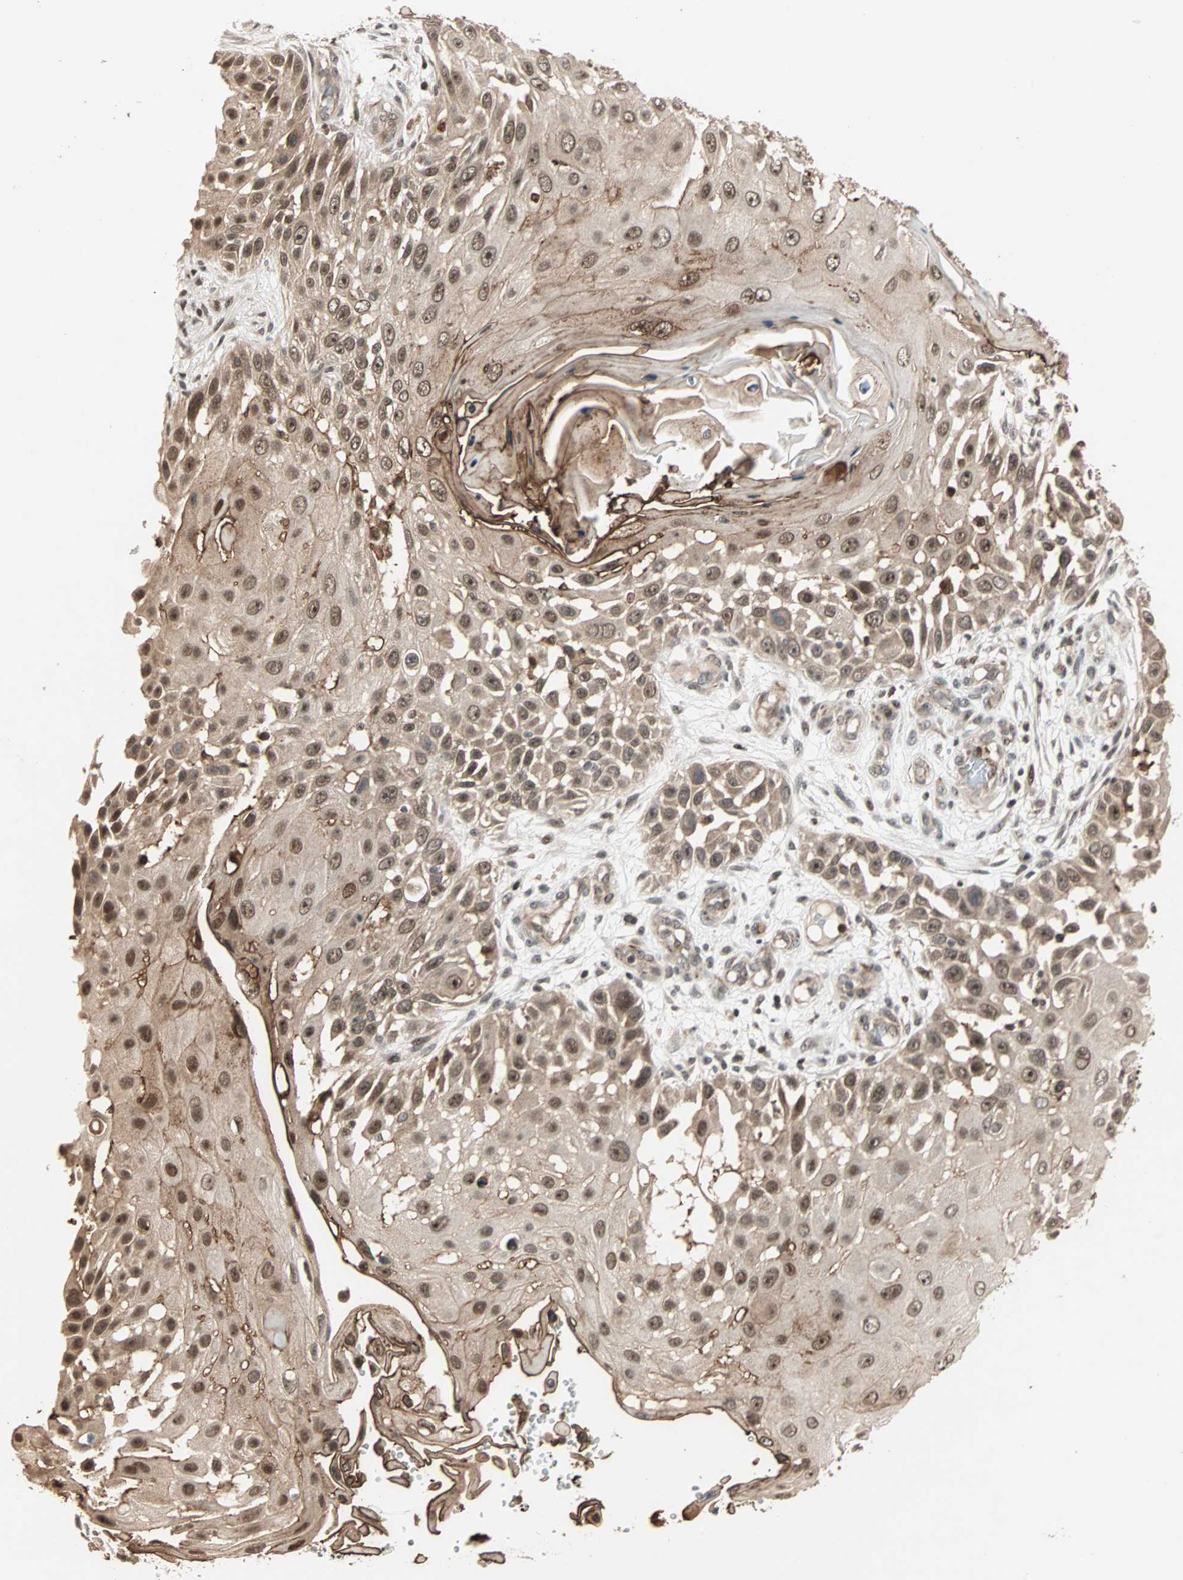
{"staining": {"intensity": "moderate", "quantity": ">75%", "location": "cytoplasmic/membranous,nuclear"}, "tissue": "skin cancer", "cell_type": "Tumor cells", "image_type": "cancer", "snomed": [{"axis": "morphology", "description": "Squamous cell carcinoma, NOS"}, {"axis": "topography", "description": "Skin"}], "caption": "Immunohistochemistry (IHC) photomicrograph of skin cancer (squamous cell carcinoma) stained for a protein (brown), which demonstrates medium levels of moderate cytoplasmic/membranous and nuclear staining in about >75% of tumor cells.", "gene": "ZBED9", "patient": {"sex": "female", "age": 44}}